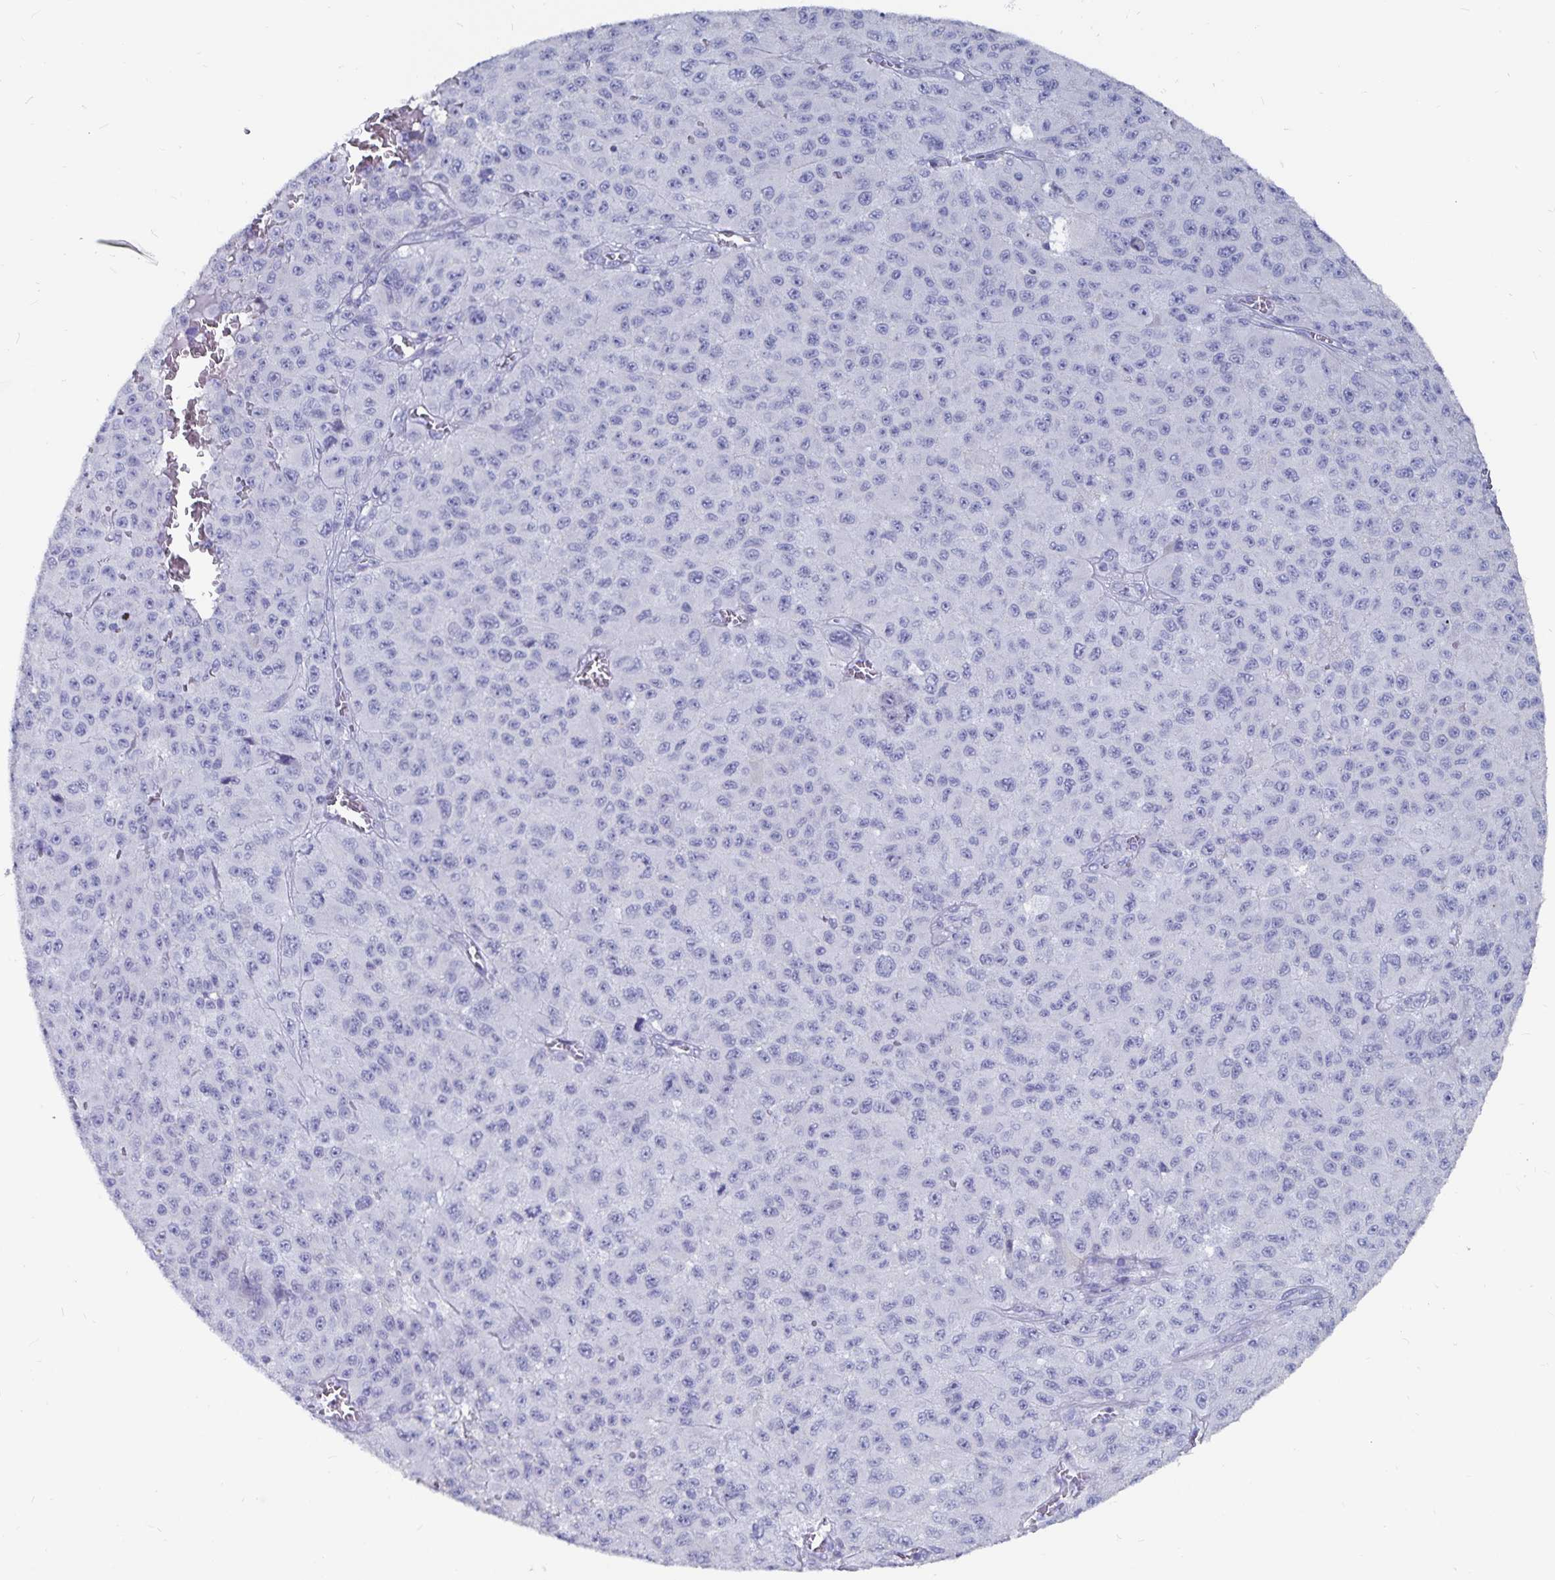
{"staining": {"intensity": "negative", "quantity": "none", "location": "none"}, "tissue": "melanoma", "cell_type": "Tumor cells", "image_type": "cancer", "snomed": [{"axis": "morphology", "description": "Malignant melanoma, NOS"}, {"axis": "topography", "description": "Skin"}], "caption": "Tumor cells are negative for brown protein staining in melanoma. (DAB immunohistochemistry (IHC), high magnification).", "gene": "CFAP69", "patient": {"sex": "male", "age": 73}}